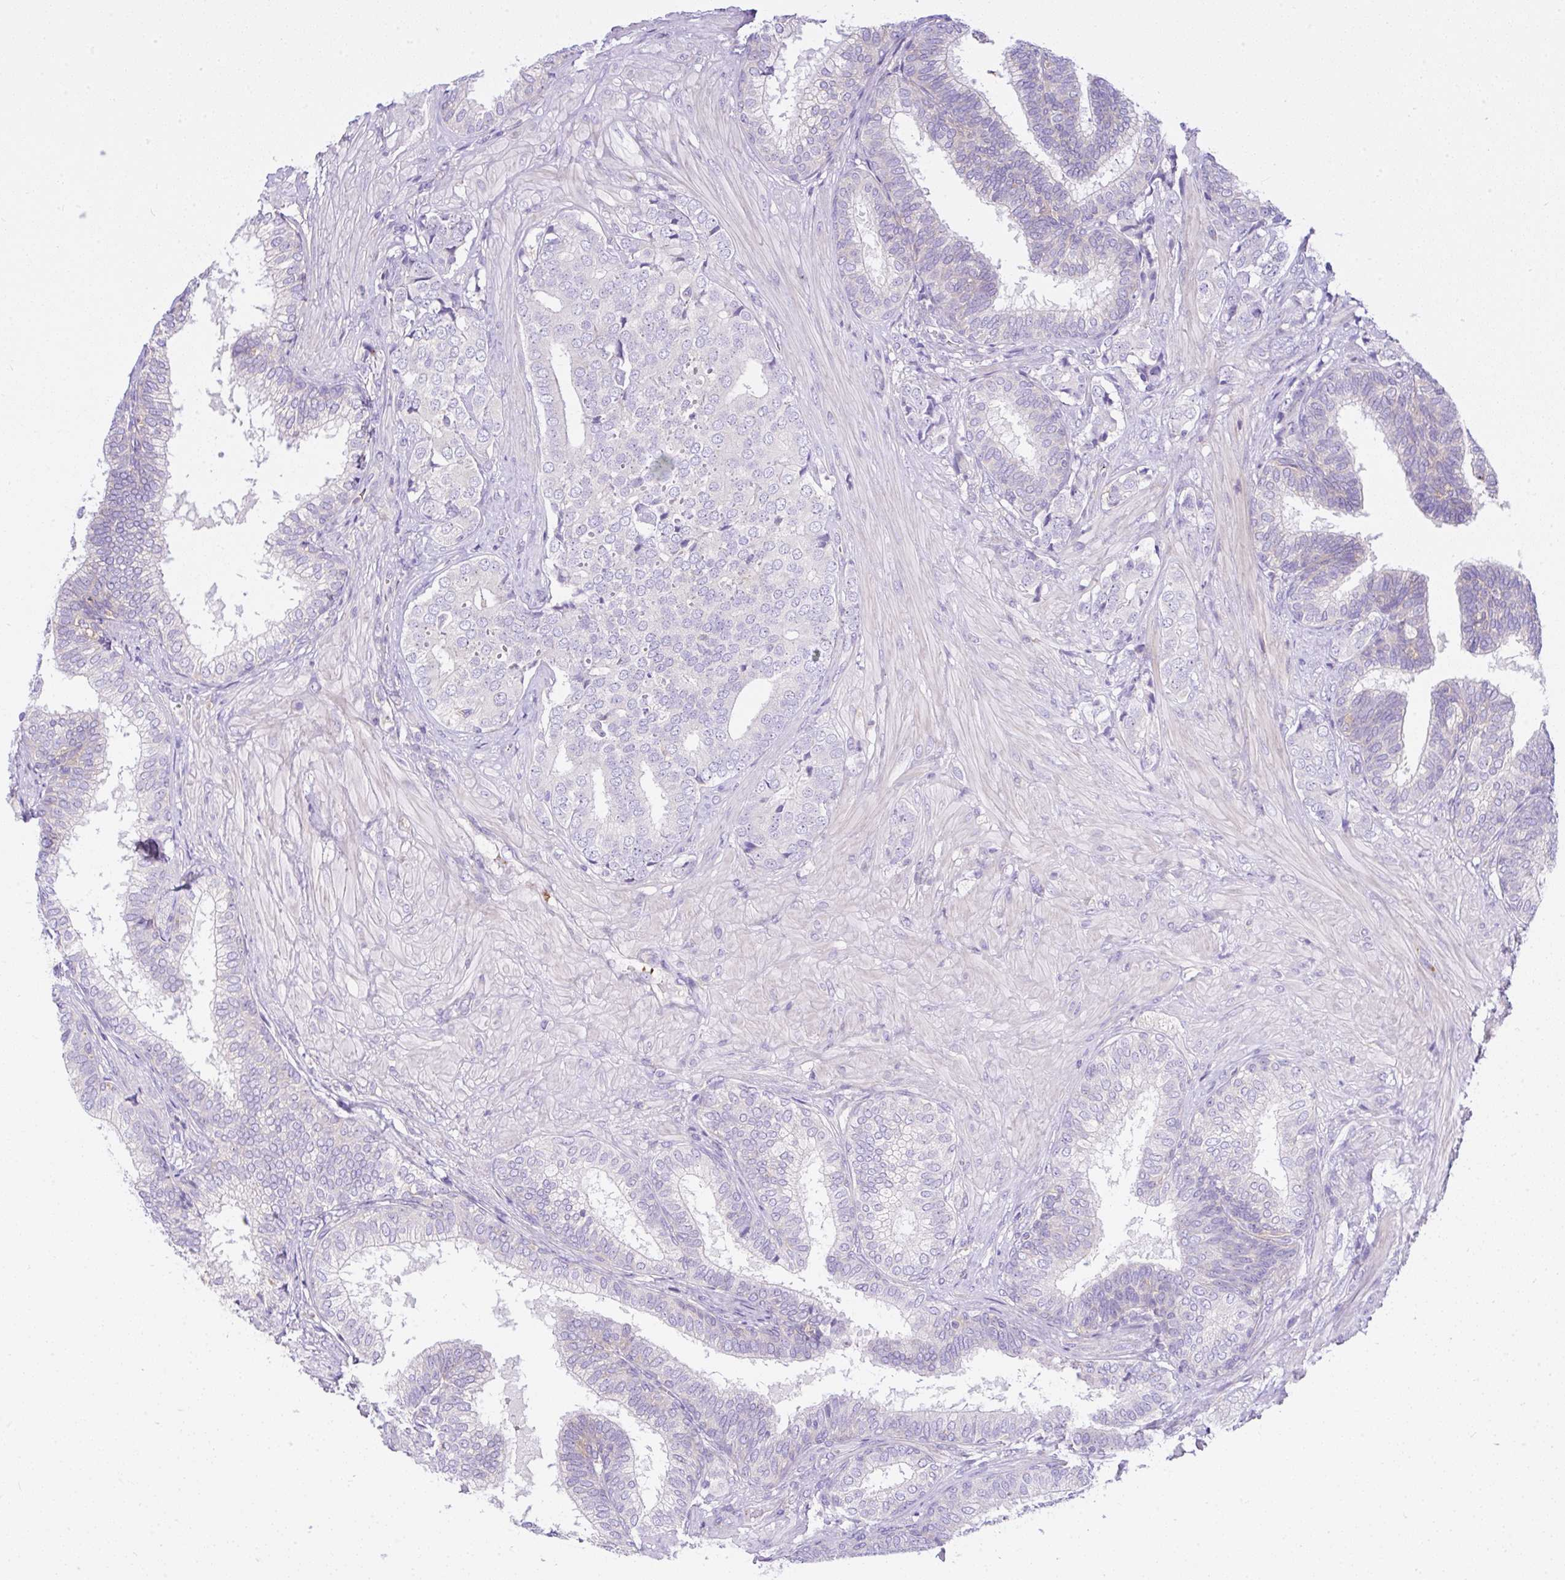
{"staining": {"intensity": "negative", "quantity": "none", "location": "none"}, "tissue": "prostate cancer", "cell_type": "Tumor cells", "image_type": "cancer", "snomed": [{"axis": "morphology", "description": "Adenocarcinoma, High grade"}, {"axis": "topography", "description": "Prostate"}], "caption": "A histopathology image of high-grade adenocarcinoma (prostate) stained for a protein shows no brown staining in tumor cells. (Stains: DAB IHC with hematoxylin counter stain, Microscopy: brightfield microscopy at high magnification).", "gene": "CCDC142", "patient": {"sex": "male", "age": 62}}